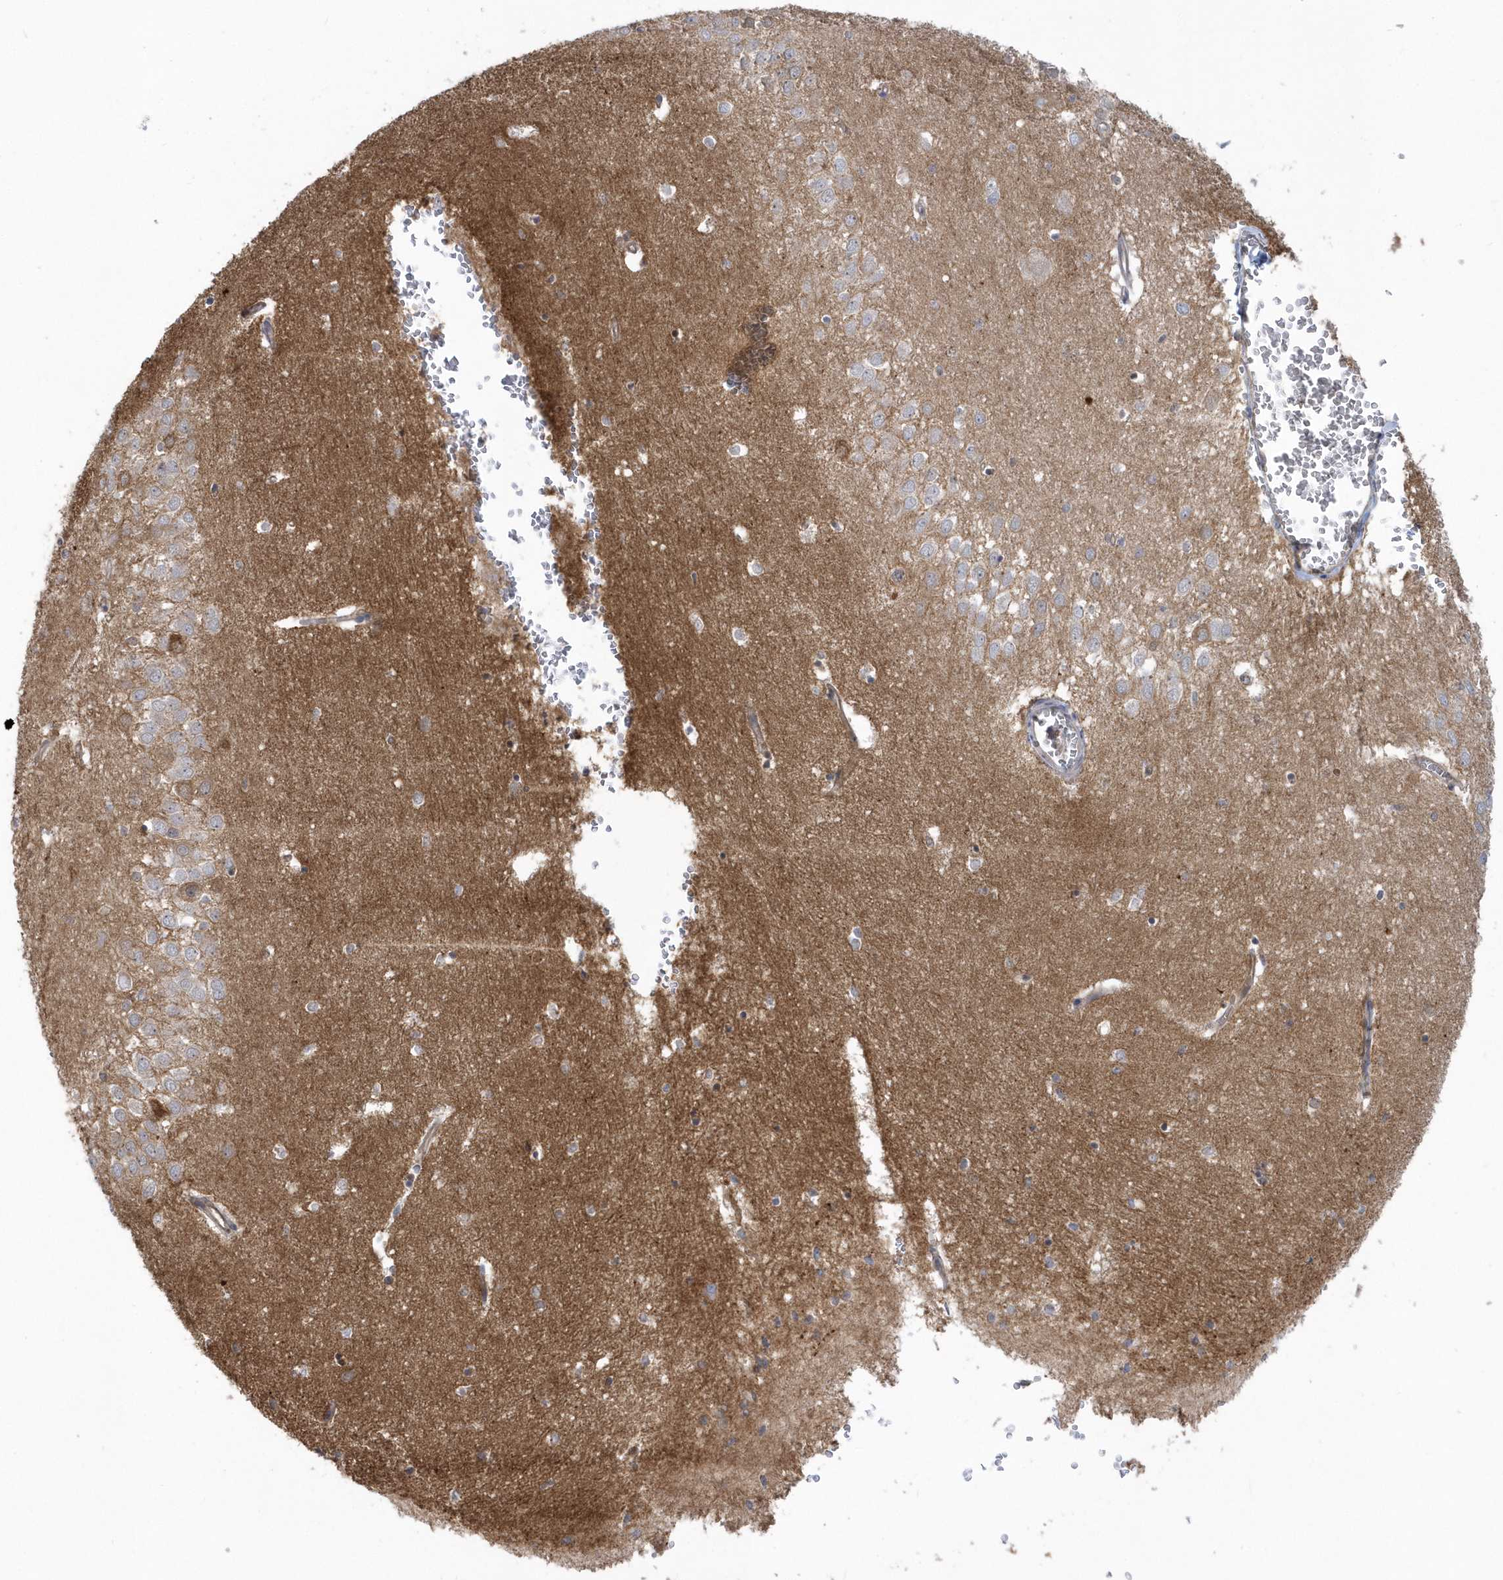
{"staining": {"intensity": "negative", "quantity": "none", "location": "none"}, "tissue": "hippocampus", "cell_type": "Glial cells", "image_type": "normal", "snomed": [{"axis": "morphology", "description": "Normal tissue, NOS"}, {"axis": "topography", "description": "Hippocampus"}], "caption": "There is no significant positivity in glial cells of hippocampus.", "gene": "RAI14", "patient": {"sex": "female", "age": 64}}